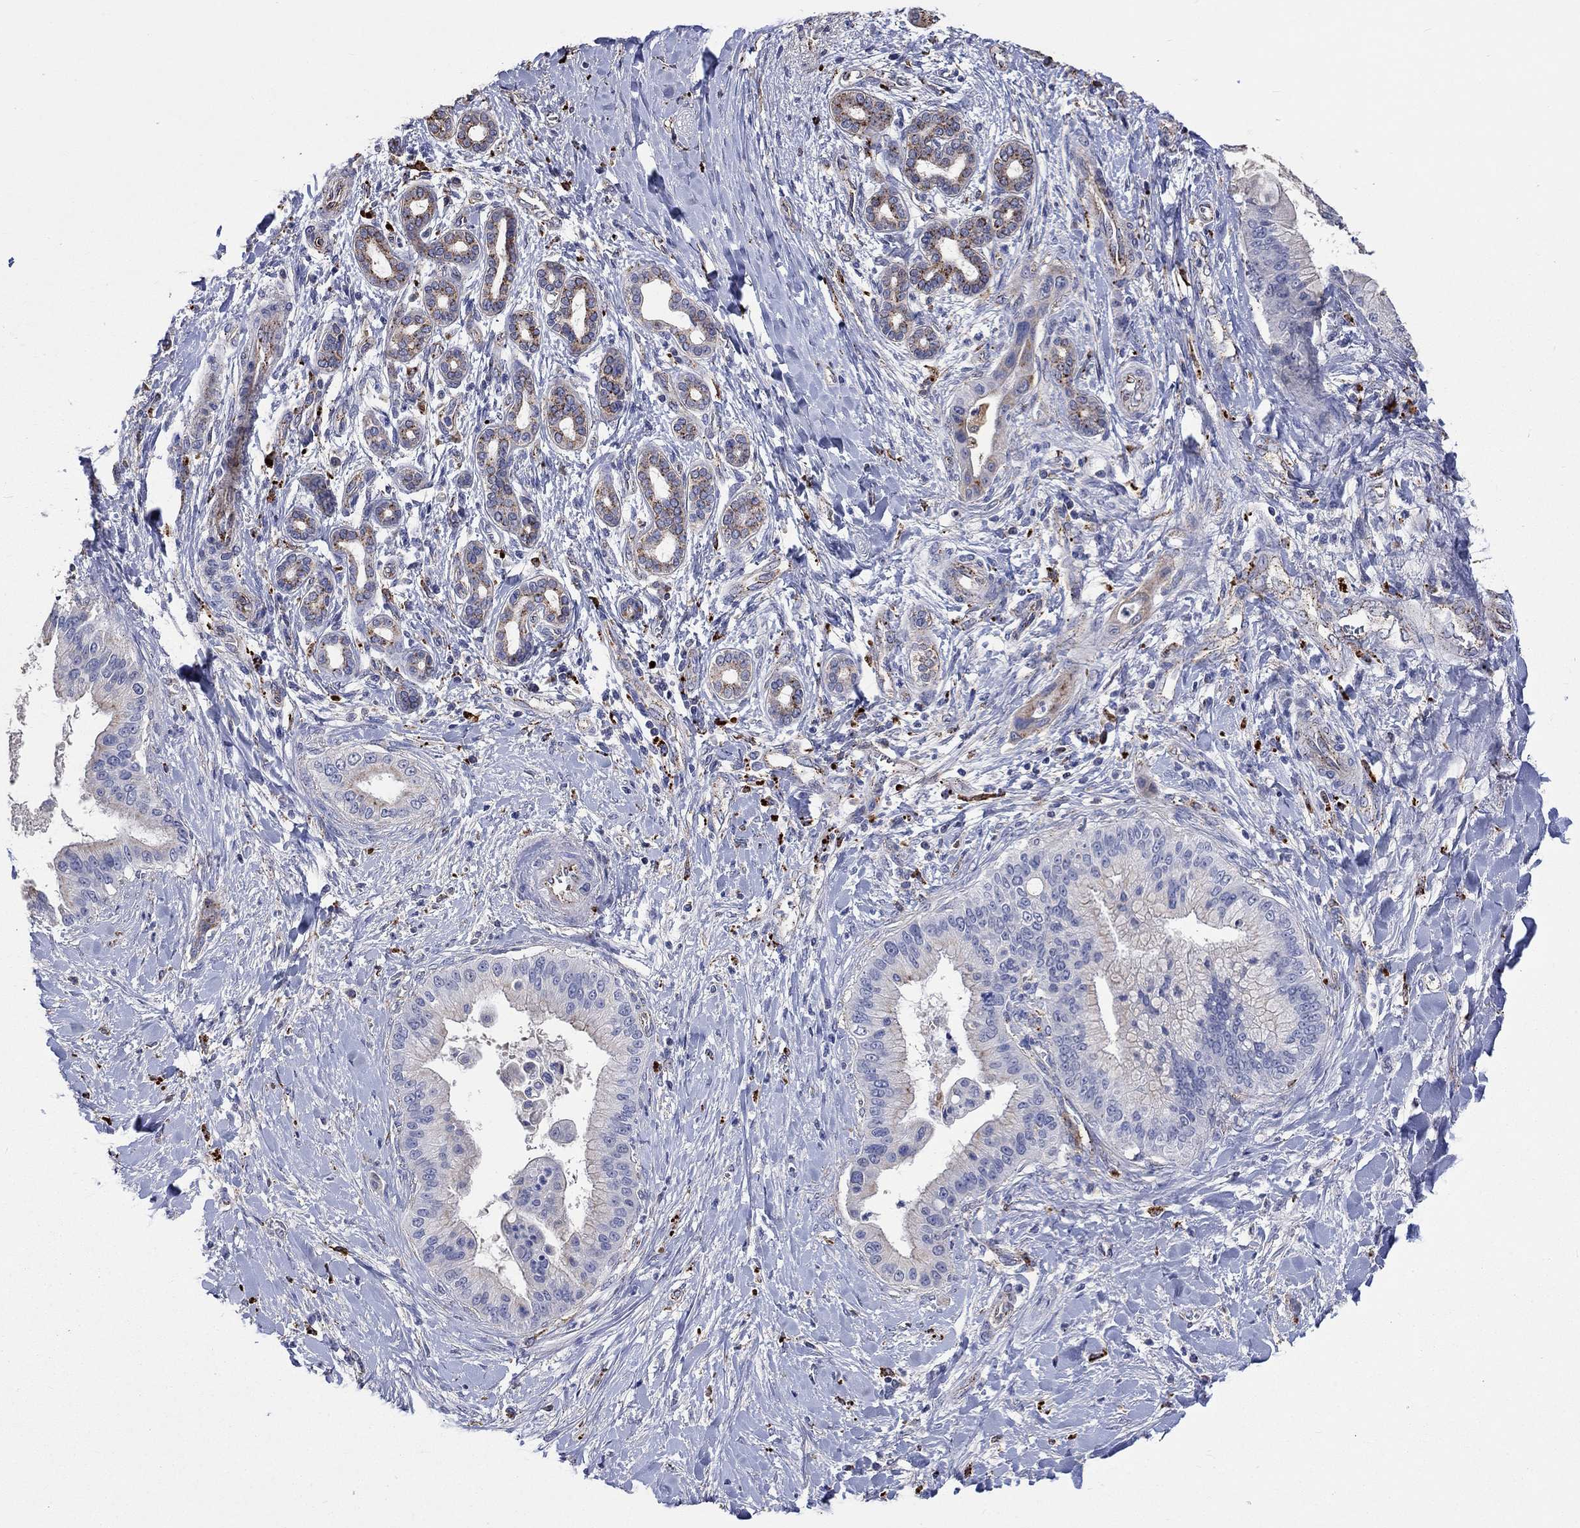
{"staining": {"intensity": "negative", "quantity": "none", "location": "none"}, "tissue": "liver cancer", "cell_type": "Tumor cells", "image_type": "cancer", "snomed": [{"axis": "morphology", "description": "Cholangiocarcinoma"}, {"axis": "topography", "description": "Liver"}], "caption": "Cholangiocarcinoma (liver) was stained to show a protein in brown. There is no significant staining in tumor cells. (DAB immunohistochemistry with hematoxylin counter stain).", "gene": "CTSB", "patient": {"sex": "female", "age": 54}}